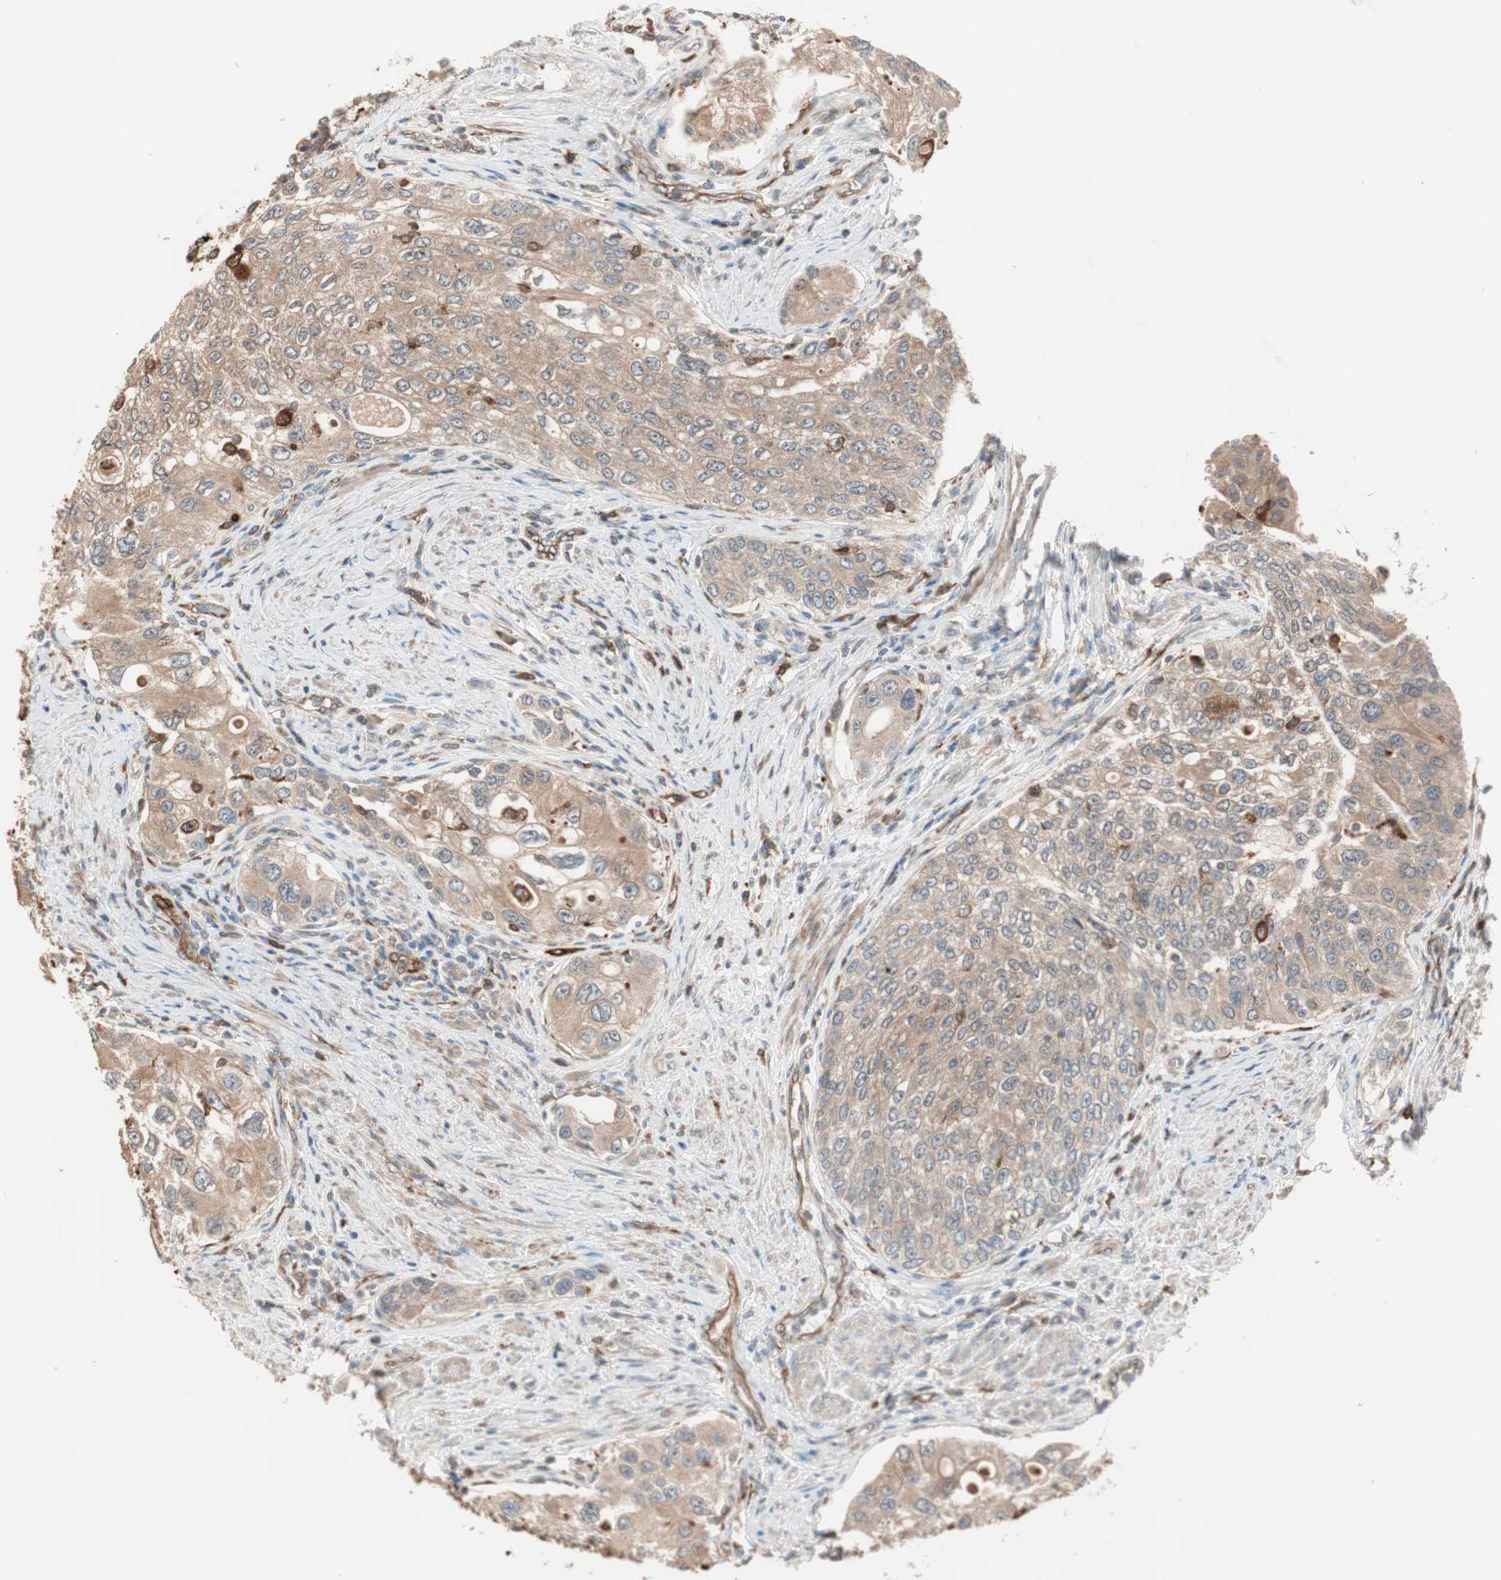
{"staining": {"intensity": "moderate", "quantity": ">75%", "location": "cytoplasmic/membranous"}, "tissue": "urothelial cancer", "cell_type": "Tumor cells", "image_type": "cancer", "snomed": [{"axis": "morphology", "description": "Urothelial carcinoma, High grade"}, {"axis": "topography", "description": "Urinary bladder"}], "caption": "Protein staining reveals moderate cytoplasmic/membranous positivity in about >75% of tumor cells in urothelial cancer.", "gene": "STAB1", "patient": {"sex": "female", "age": 56}}